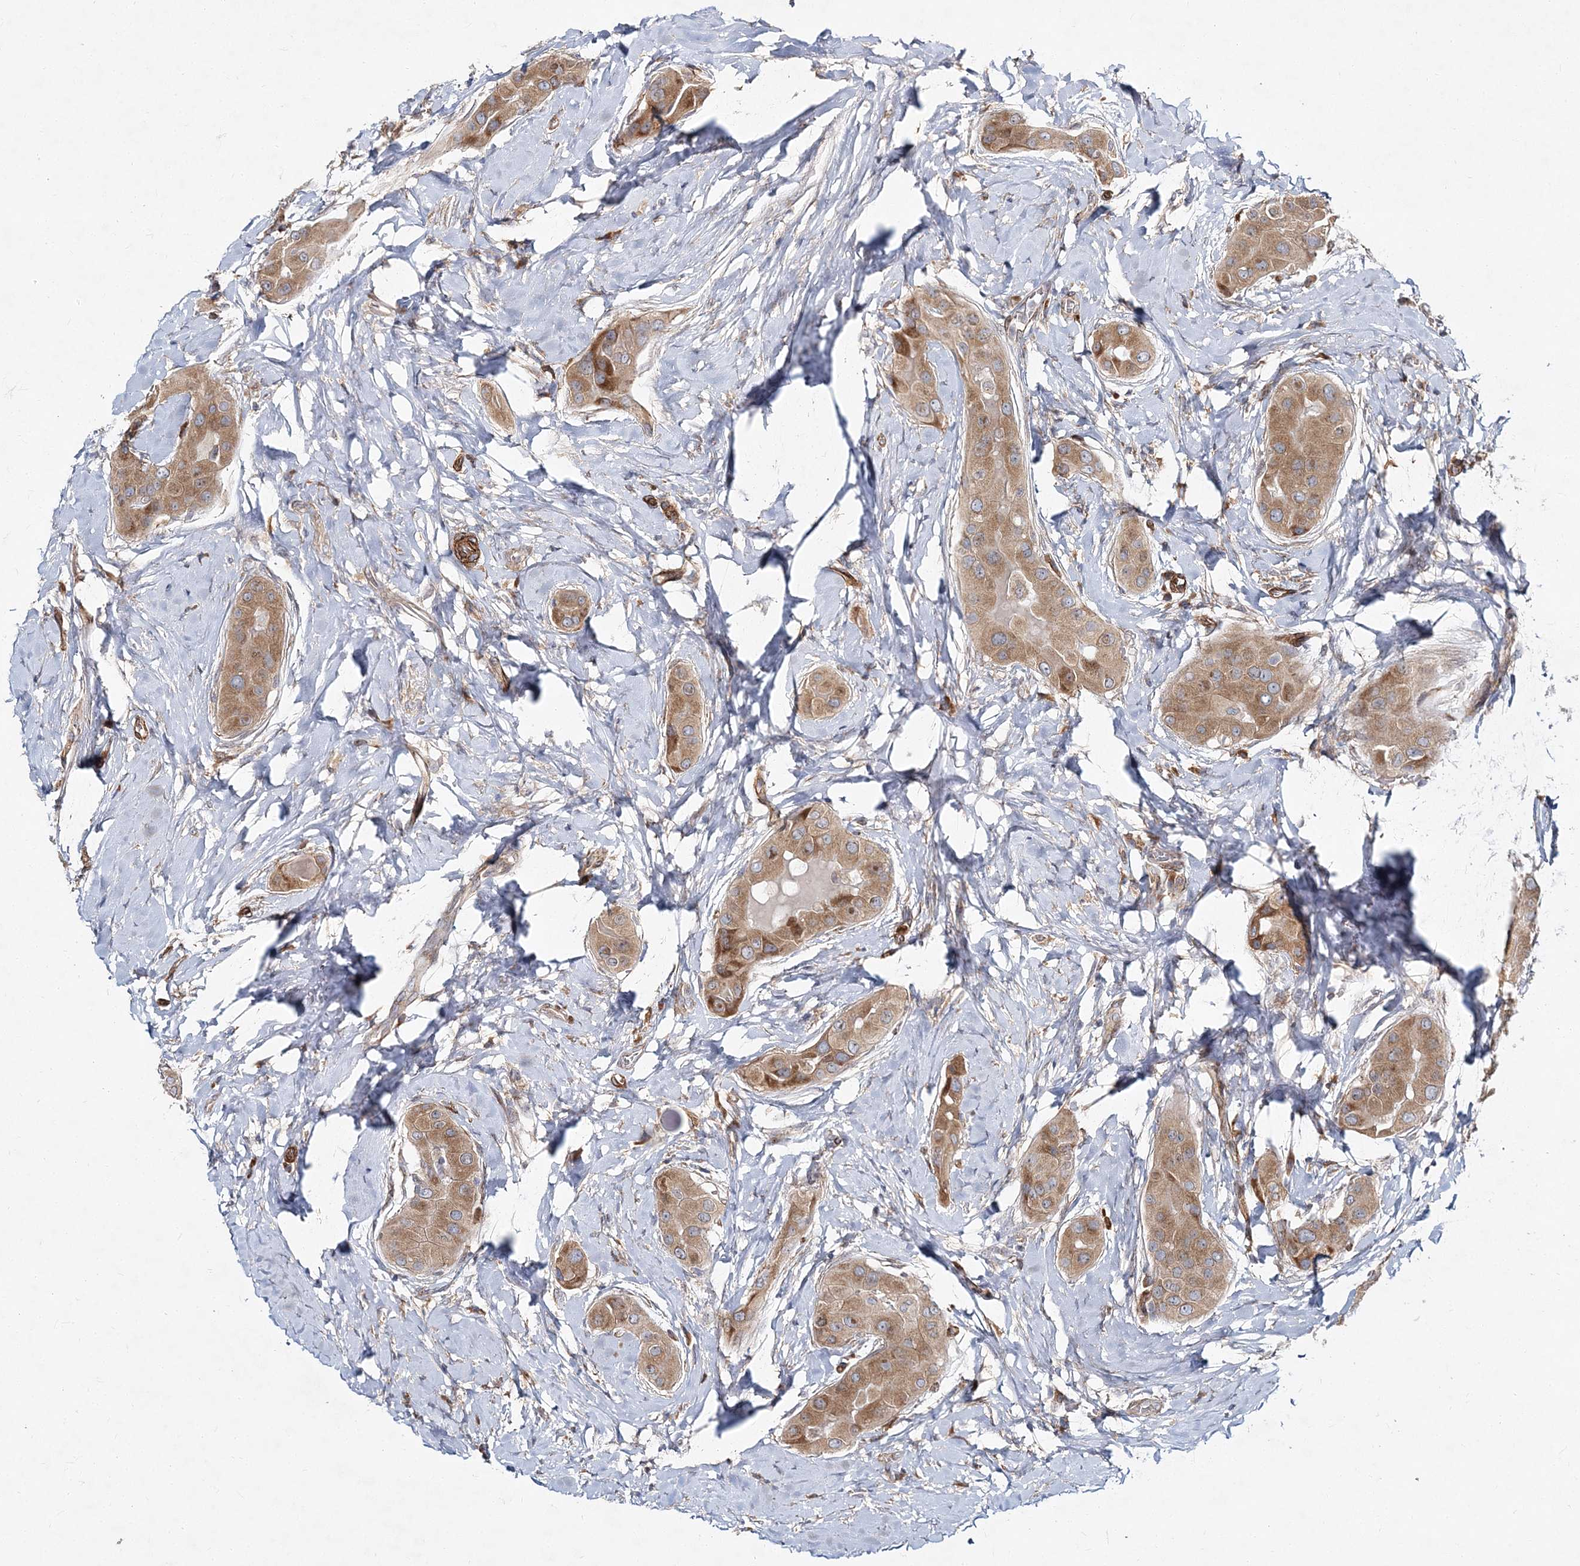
{"staining": {"intensity": "moderate", "quantity": ">75%", "location": "cytoplasmic/membranous"}, "tissue": "thyroid cancer", "cell_type": "Tumor cells", "image_type": "cancer", "snomed": [{"axis": "morphology", "description": "Papillary adenocarcinoma, NOS"}, {"axis": "topography", "description": "Thyroid gland"}], "caption": "Moderate cytoplasmic/membranous expression is identified in about >75% of tumor cells in thyroid cancer (papillary adenocarcinoma).", "gene": "NBAS", "patient": {"sex": "male", "age": 33}}